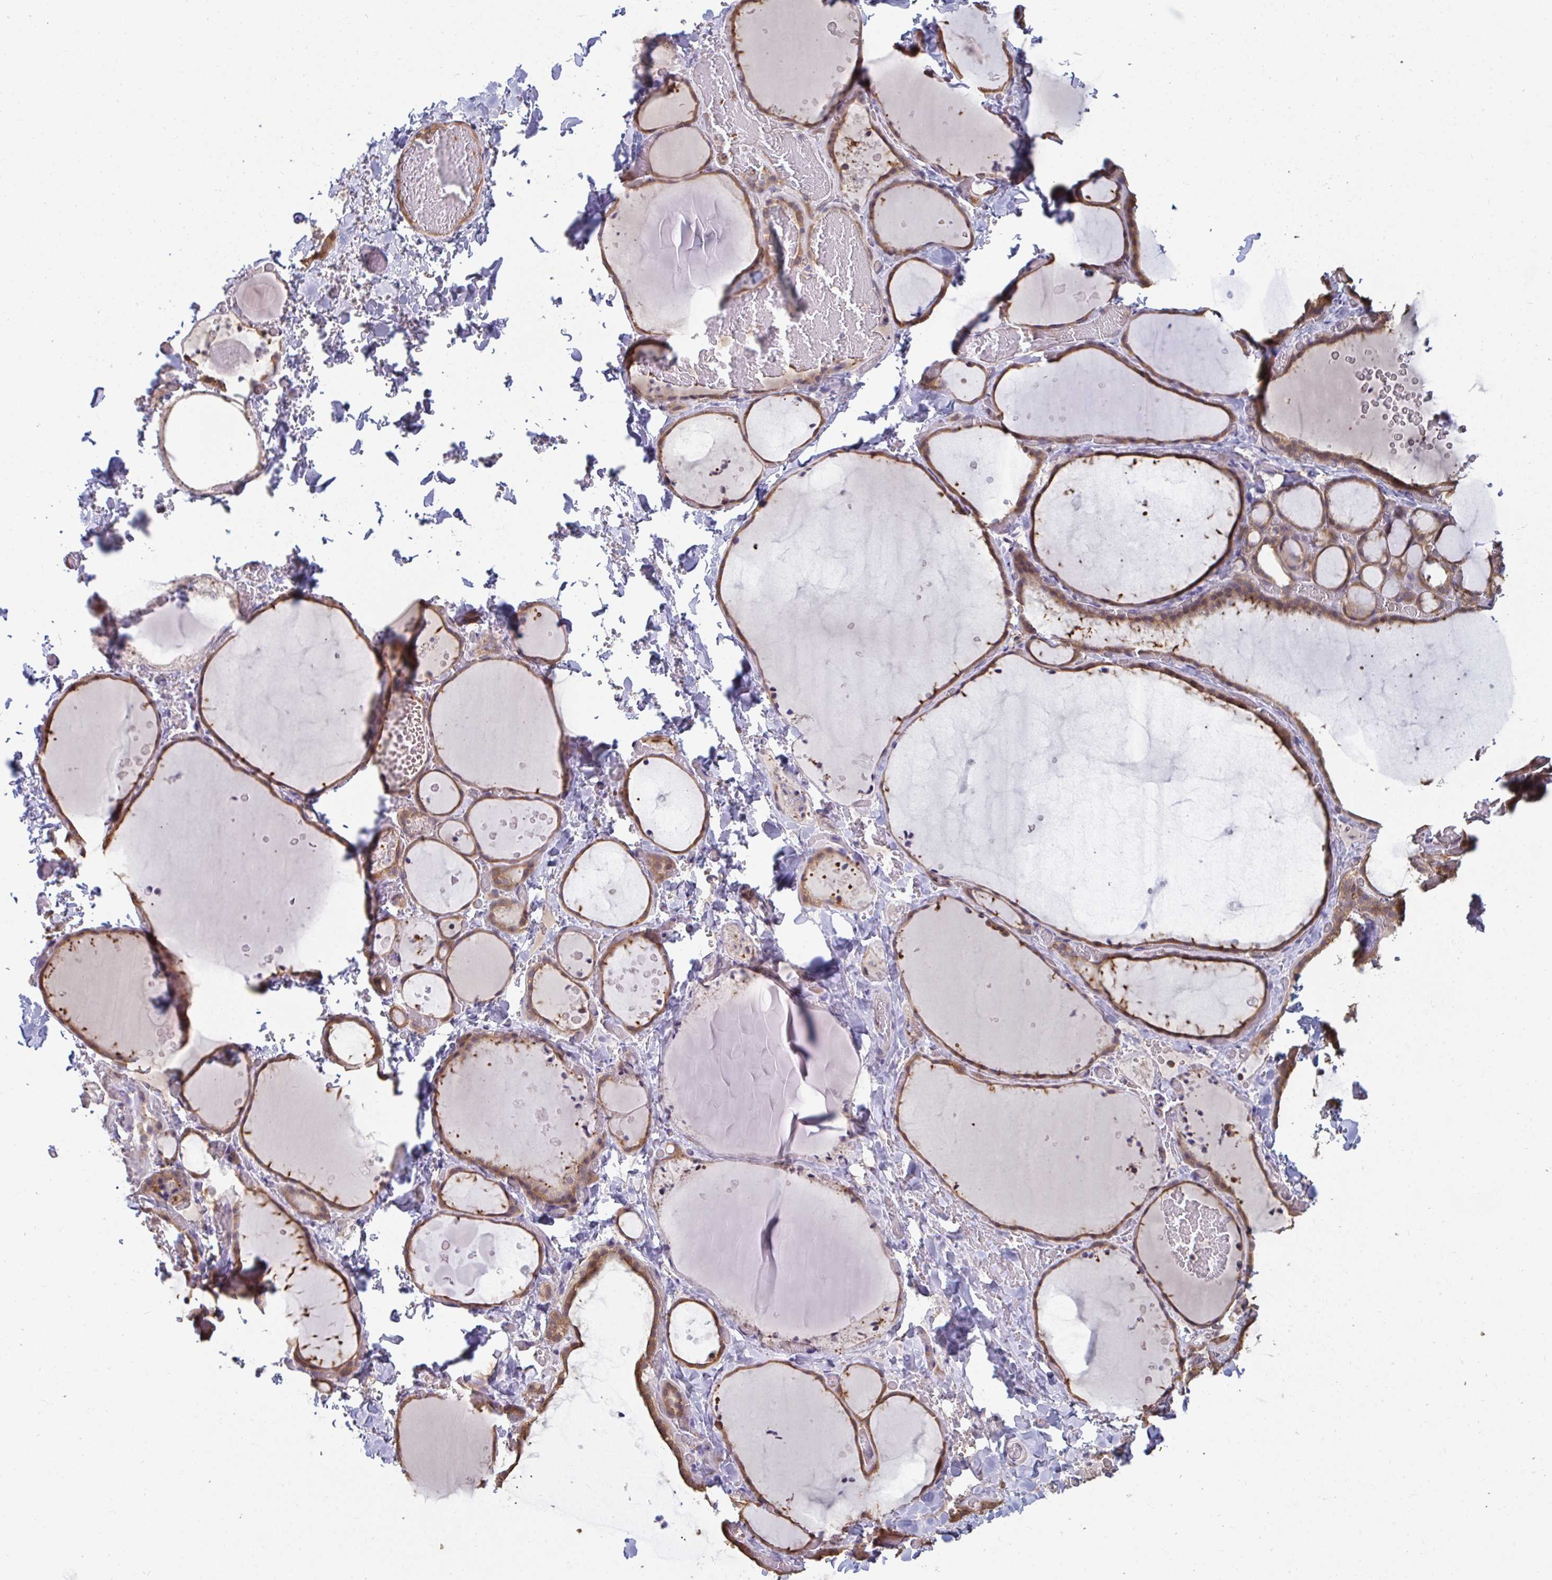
{"staining": {"intensity": "moderate", "quantity": ">75%", "location": "cytoplasmic/membranous,nuclear"}, "tissue": "thyroid gland", "cell_type": "Glandular cells", "image_type": "normal", "snomed": [{"axis": "morphology", "description": "Normal tissue, NOS"}, {"axis": "topography", "description": "Thyroid gland"}], "caption": "Protein staining exhibits moderate cytoplasmic/membranous,nuclear expression in about >75% of glandular cells in benign thyroid gland.", "gene": "TTC9C", "patient": {"sex": "female", "age": 36}}